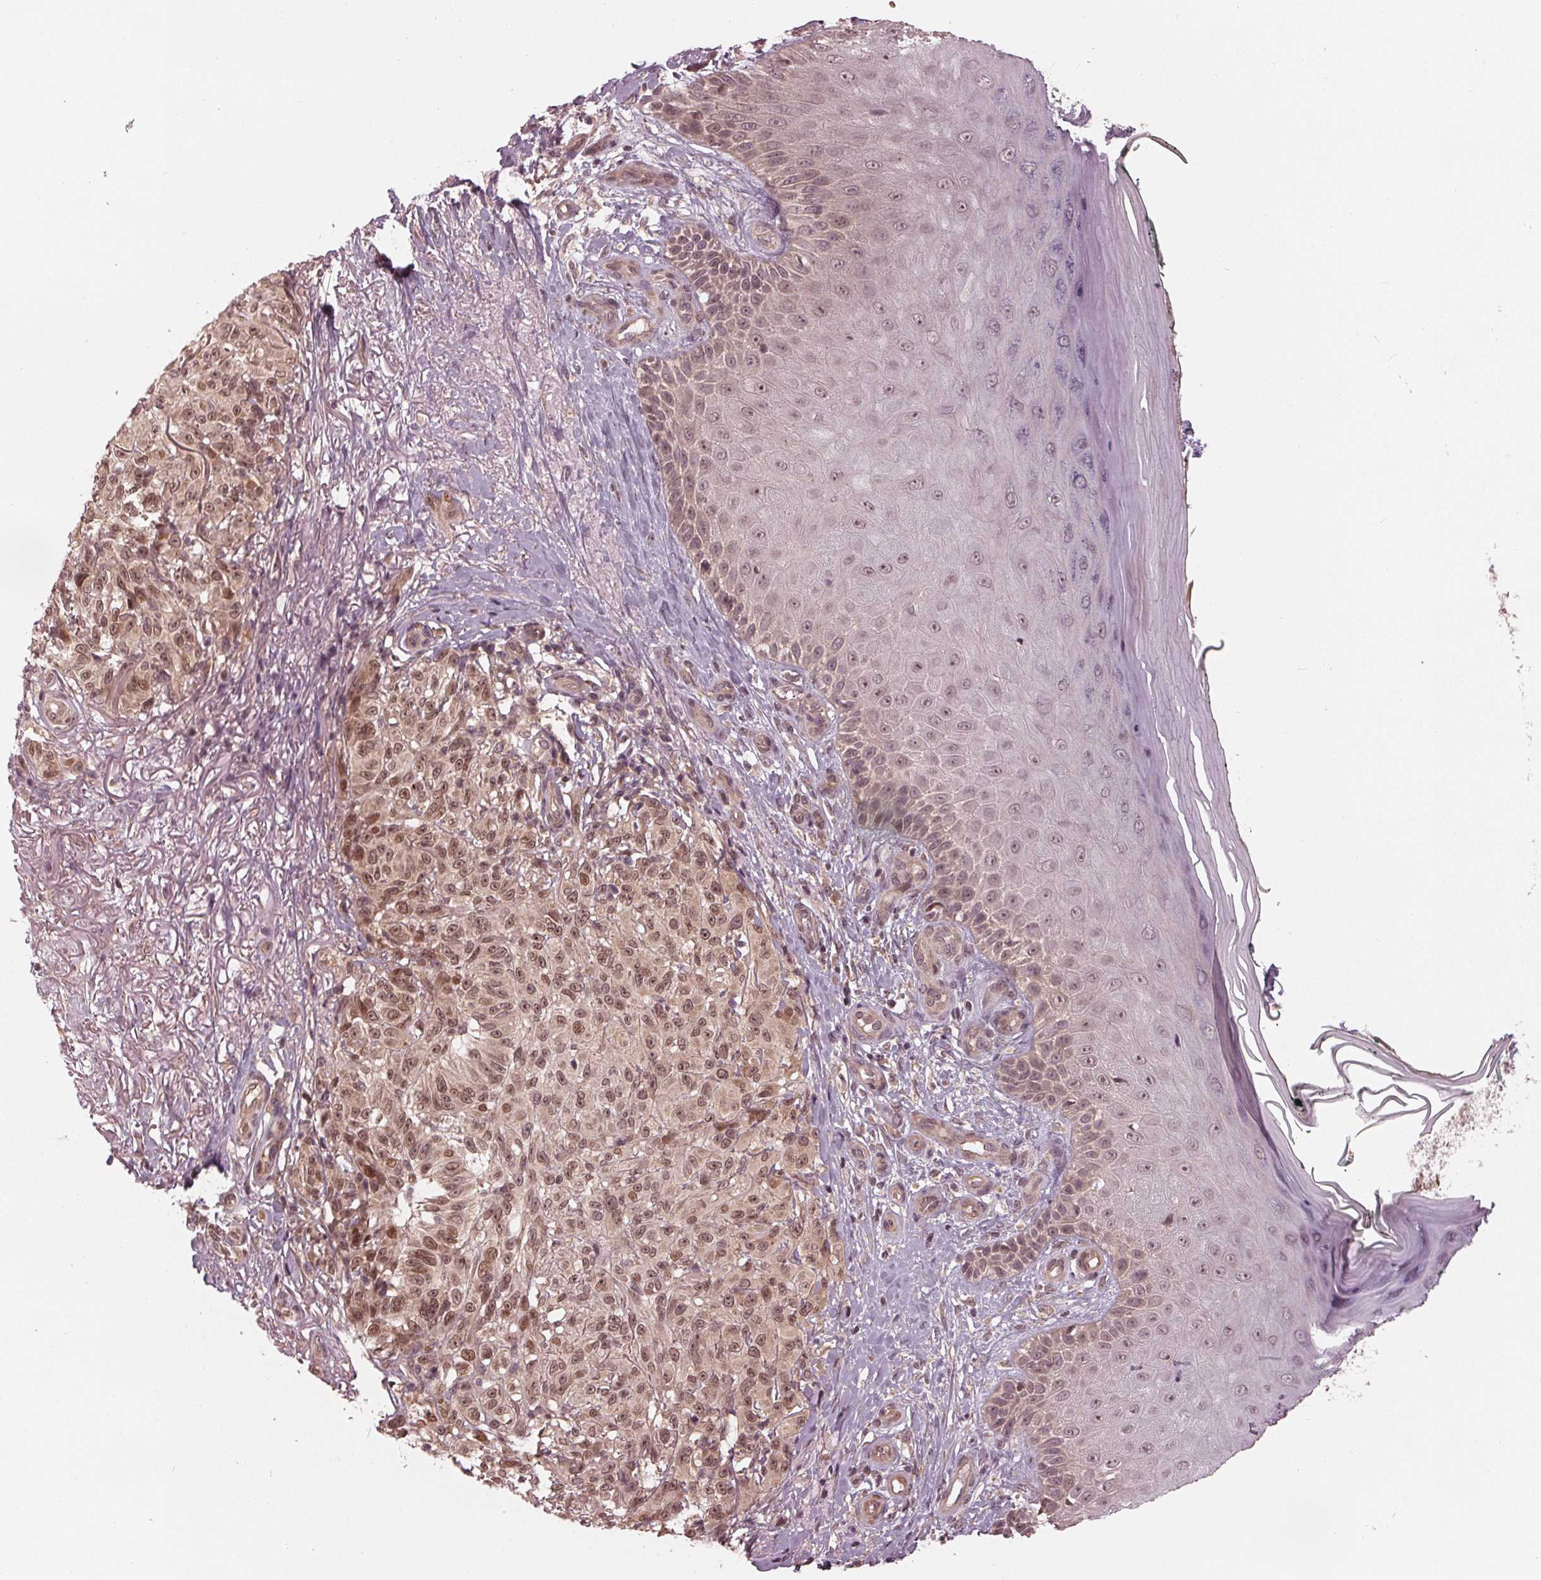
{"staining": {"intensity": "moderate", "quantity": ">75%", "location": "cytoplasmic/membranous,nuclear"}, "tissue": "melanoma", "cell_type": "Tumor cells", "image_type": "cancer", "snomed": [{"axis": "morphology", "description": "Malignant melanoma, NOS"}, {"axis": "topography", "description": "Skin"}], "caption": "Tumor cells show moderate cytoplasmic/membranous and nuclear positivity in approximately >75% of cells in malignant melanoma.", "gene": "ZNF471", "patient": {"sex": "female", "age": 85}}